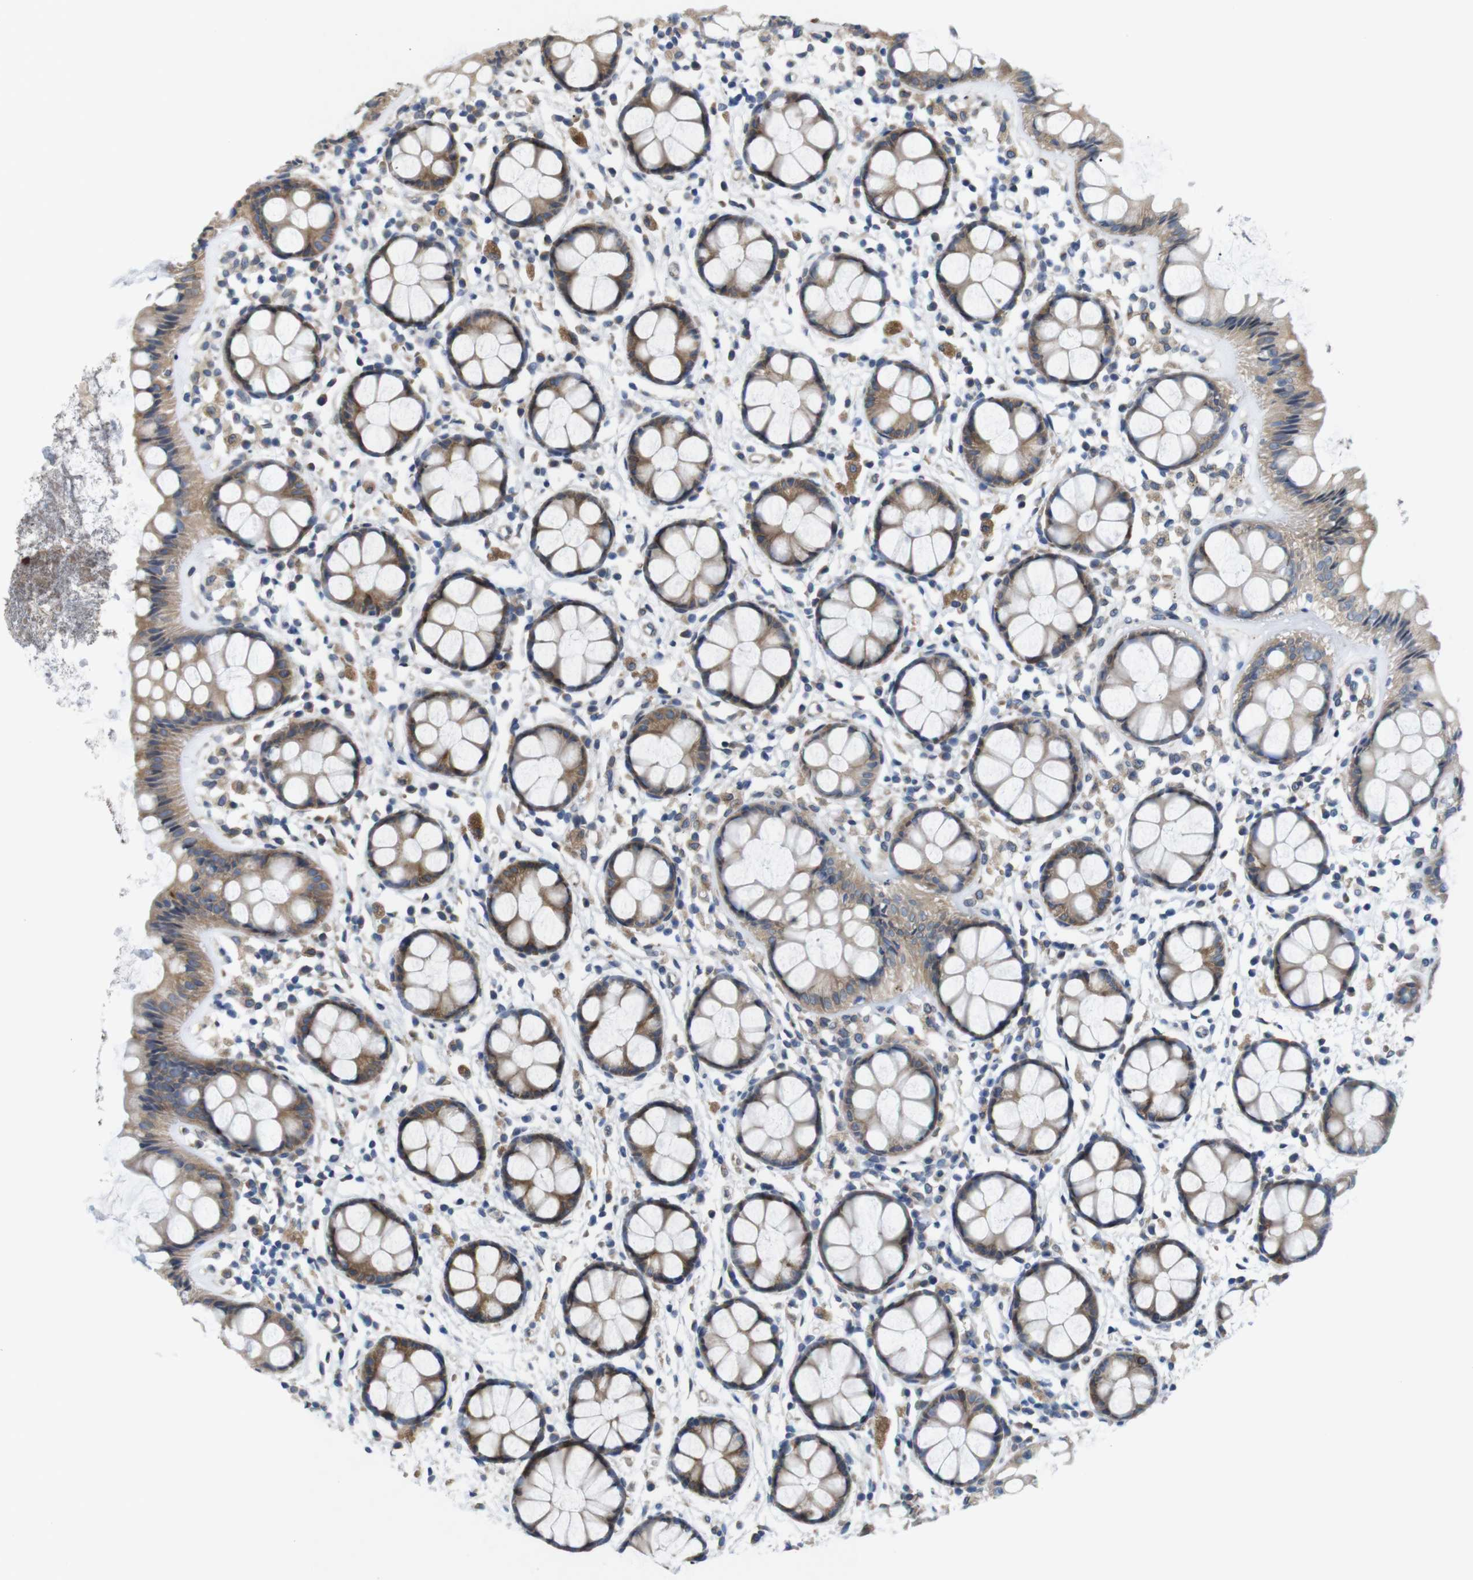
{"staining": {"intensity": "moderate", "quantity": ">75%", "location": "cytoplasmic/membranous"}, "tissue": "rectum", "cell_type": "Glandular cells", "image_type": "normal", "snomed": [{"axis": "morphology", "description": "Normal tissue, NOS"}, {"axis": "topography", "description": "Rectum"}], "caption": "Glandular cells display medium levels of moderate cytoplasmic/membranous expression in approximately >75% of cells in benign human rectum. (Brightfield microscopy of DAB IHC at high magnification).", "gene": "HACD3", "patient": {"sex": "female", "age": 66}}